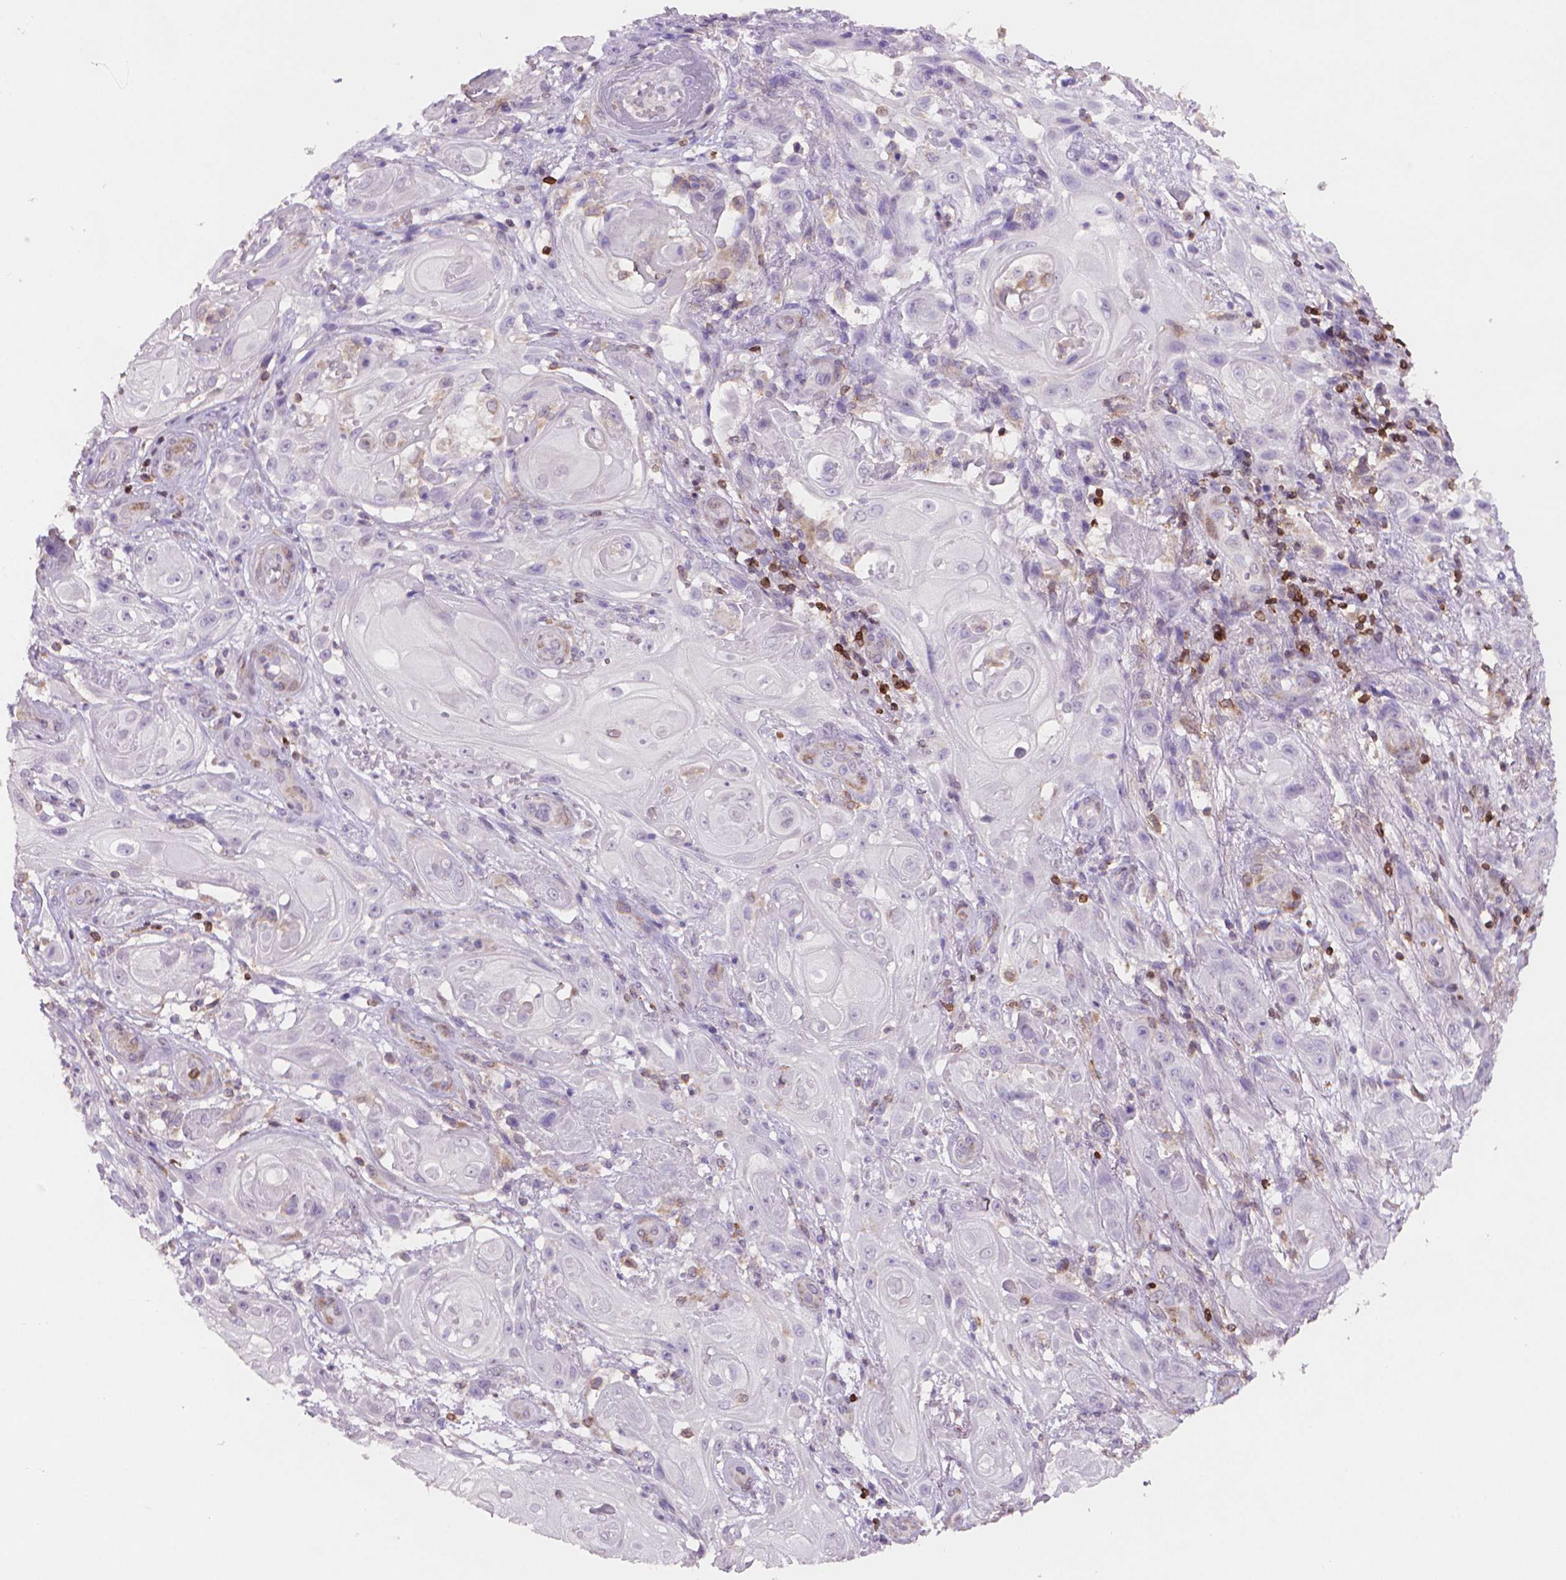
{"staining": {"intensity": "negative", "quantity": "none", "location": "none"}, "tissue": "skin cancer", "cell_type": "Tumor cells", "image_type": "cancer", "snomed": [{"axis": "morphology", "description": "Squamous cell carcinoma, NOS"}, {"axis": "topography", "description": "Skin"}], "caption": "DAB immunohistochemical staining of skin squamous cell carcinoma shows no significant expression in tumor cells.", "gene": "BCL2", "patient": {"sex": "male", "age": 62}}